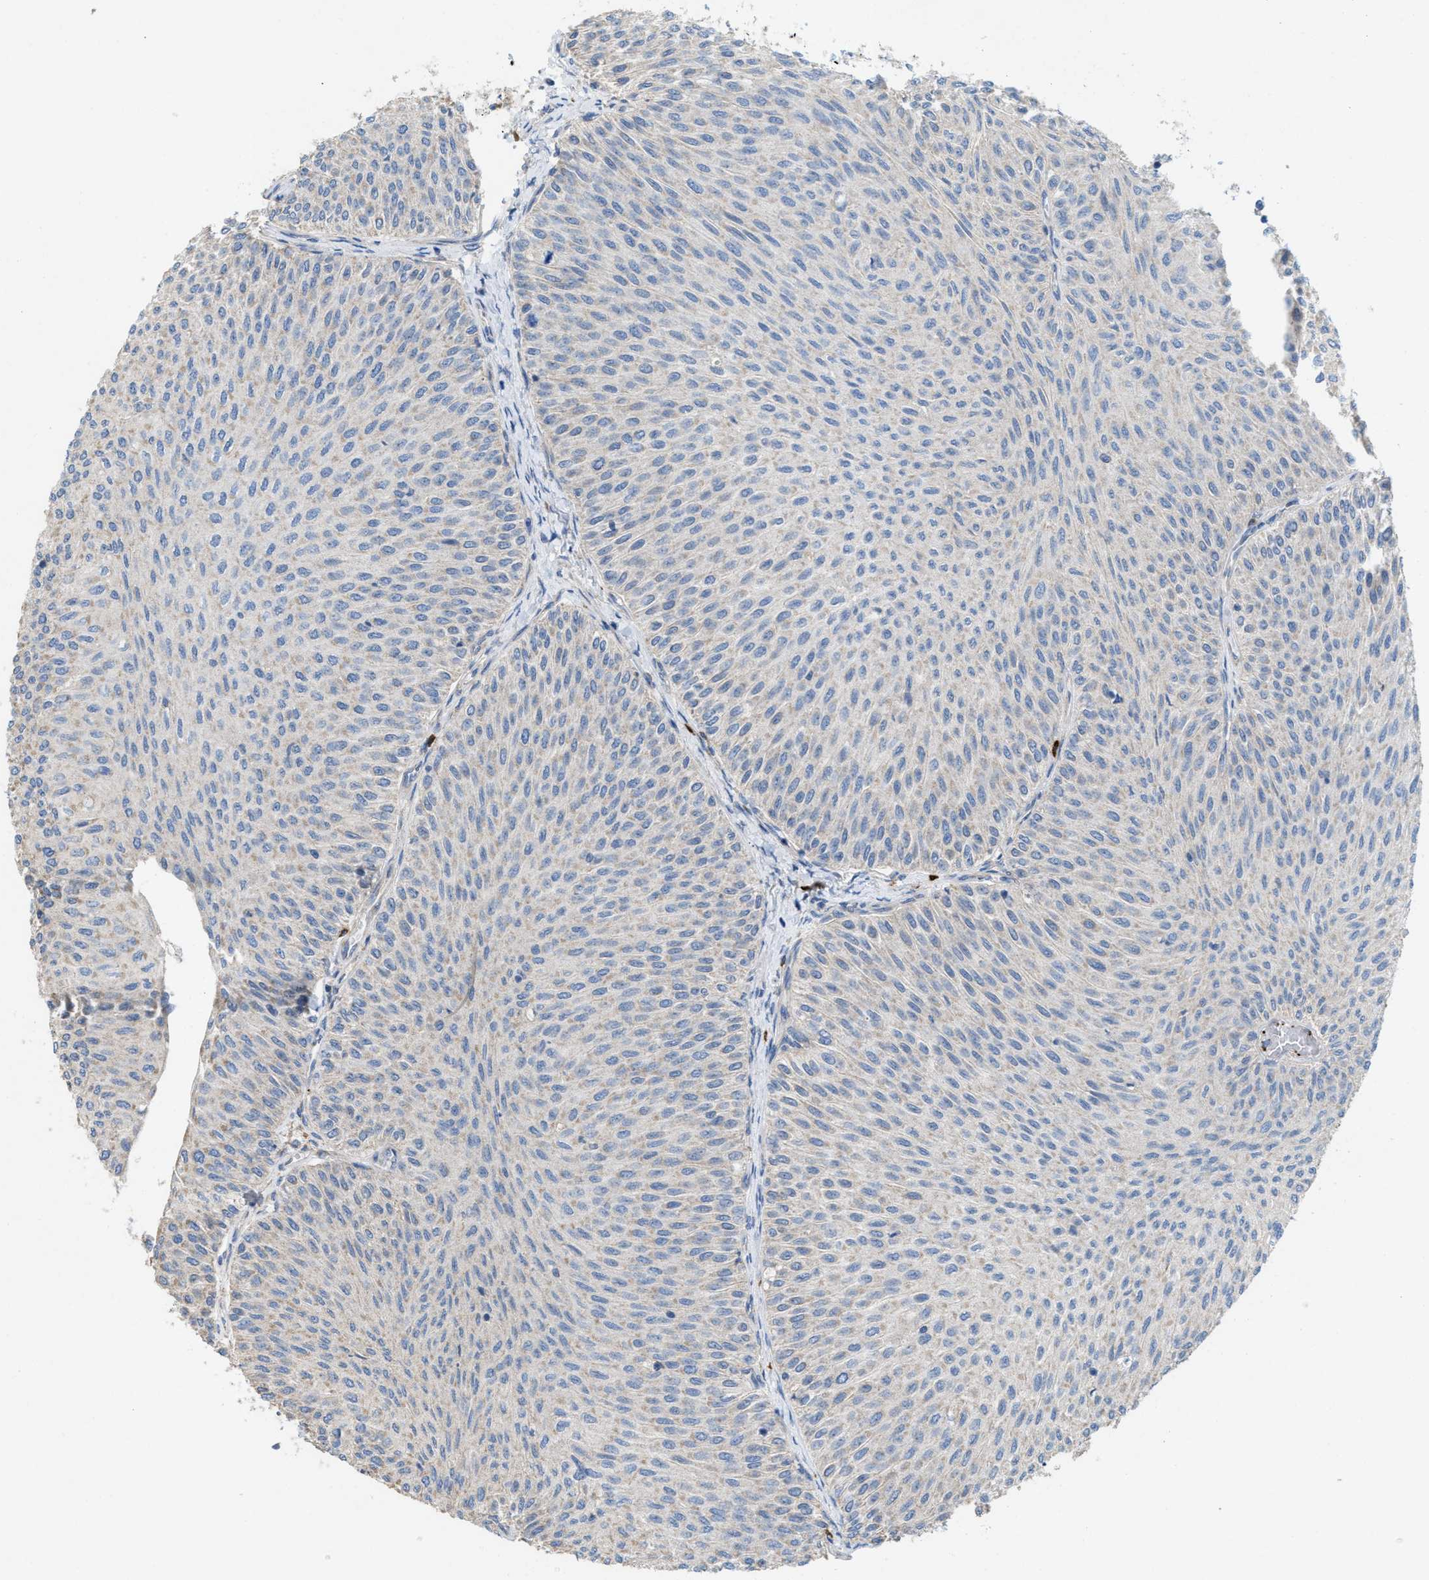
{"staining": {"intensity": "negative", "quantity": "none", "location": "none"}, "tissue": "urothelial cancer", "cell_type": "Tumor cells", "image_type": "cancer", "snomed": [{"axis": "morphology", "description": "Urothelial carcinoma, Low grade"}, {"axis": "topography", "description": "Urinary bladder"}], "caption": "A micrograph of urothelial cancer stained for a protein demonstrates no brown staining in tumor cells.", "gene": "DYNC2I1", "patient": {"sex": "male", "age": 78}}